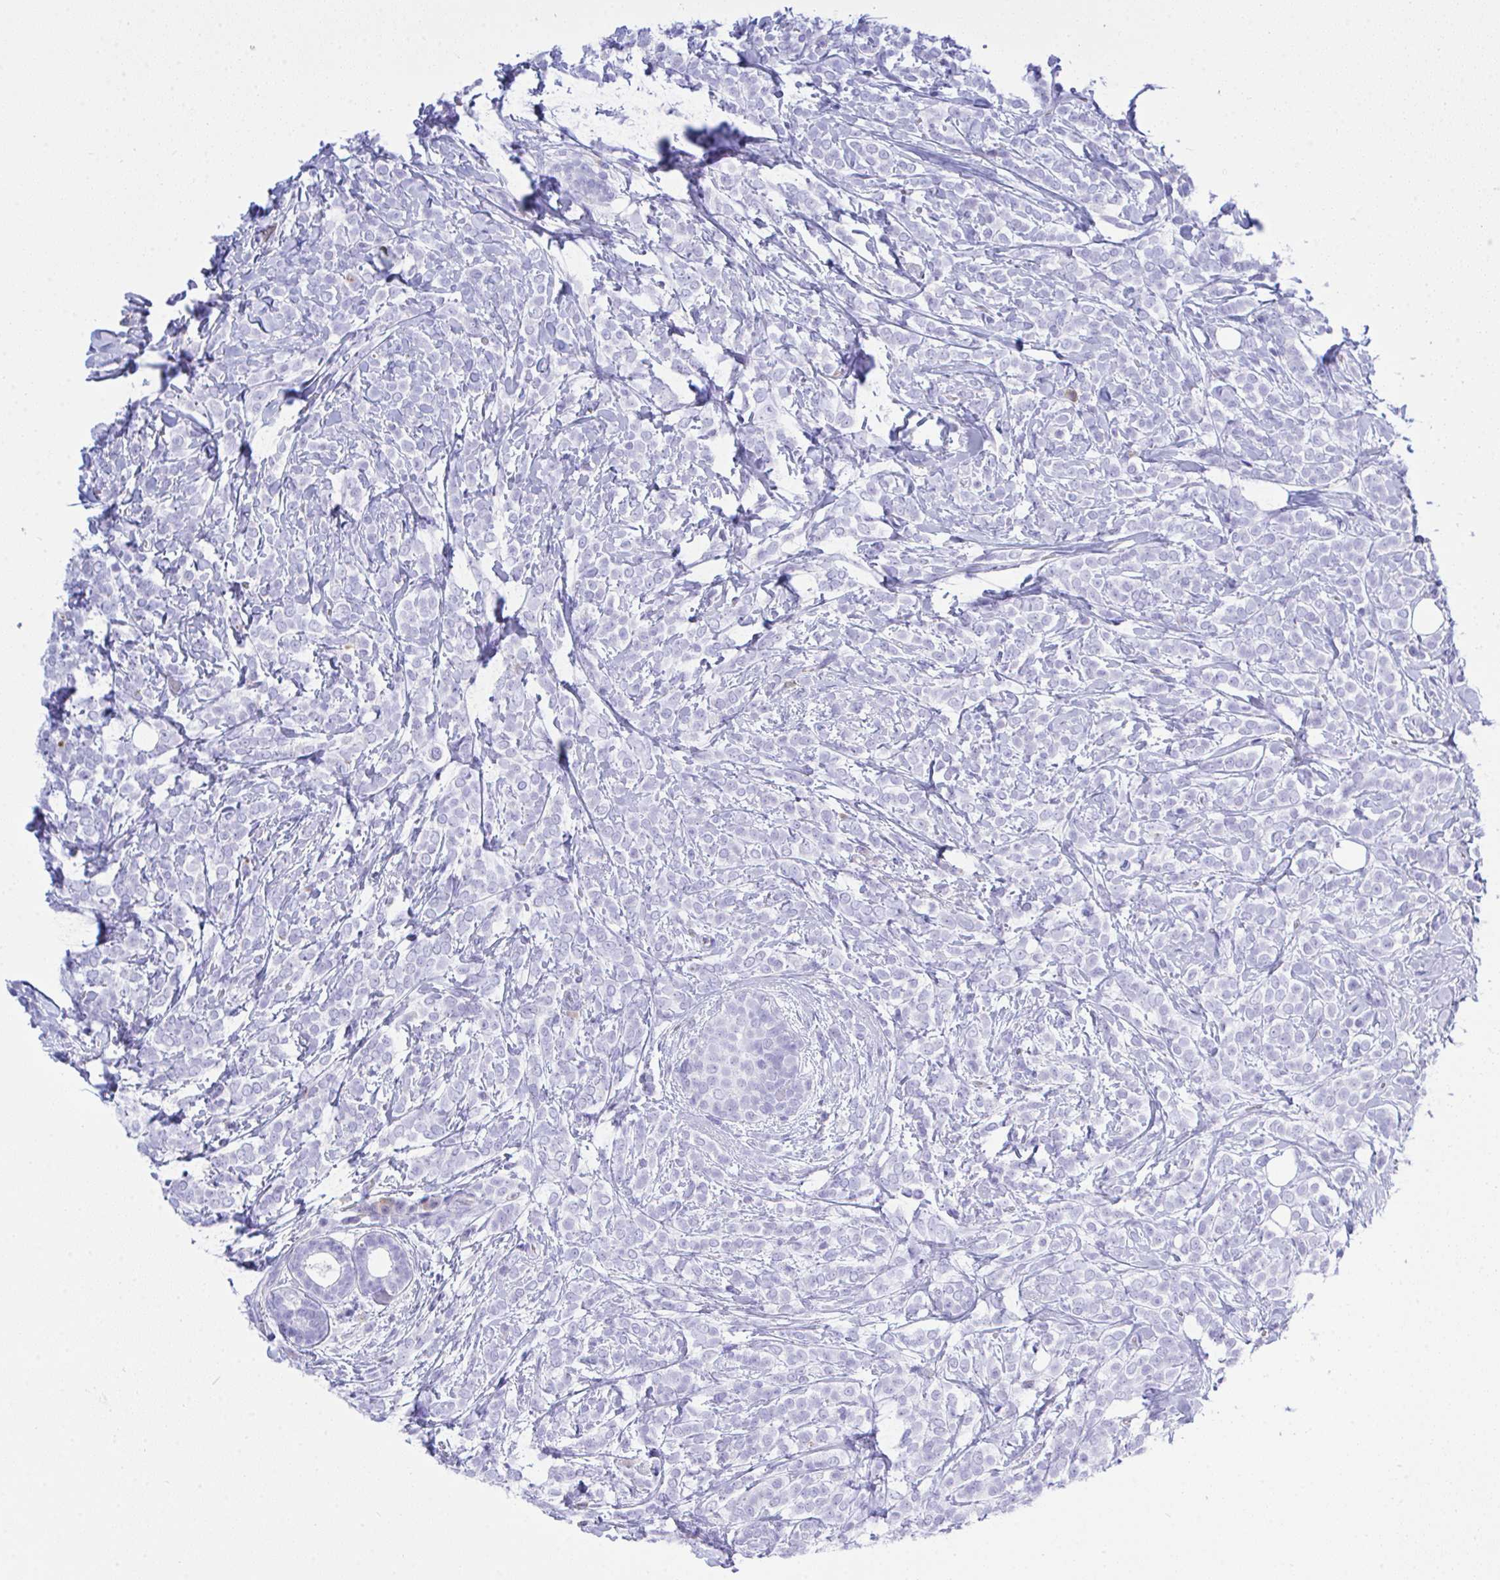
{"staining": {"intensity": "negative", "quantity": "none", "location": "none"}, "tissue": "breast cancer", "cell_type": "Tumor cells", "image_type": "cancer", "snomed": [{"axis": "morphology", "description": "Lobular carcinoma"}, {"axis": "topography", "description": "Breast"}], "caption": "Immunohistochemistry (IHC) histopathology image of human breast lobular carcinoma stained for a protein (brown), which shows no expression in tumor cells.", "gene": "AKR1D1", "patient": {"sex": "female", "age": 49}}